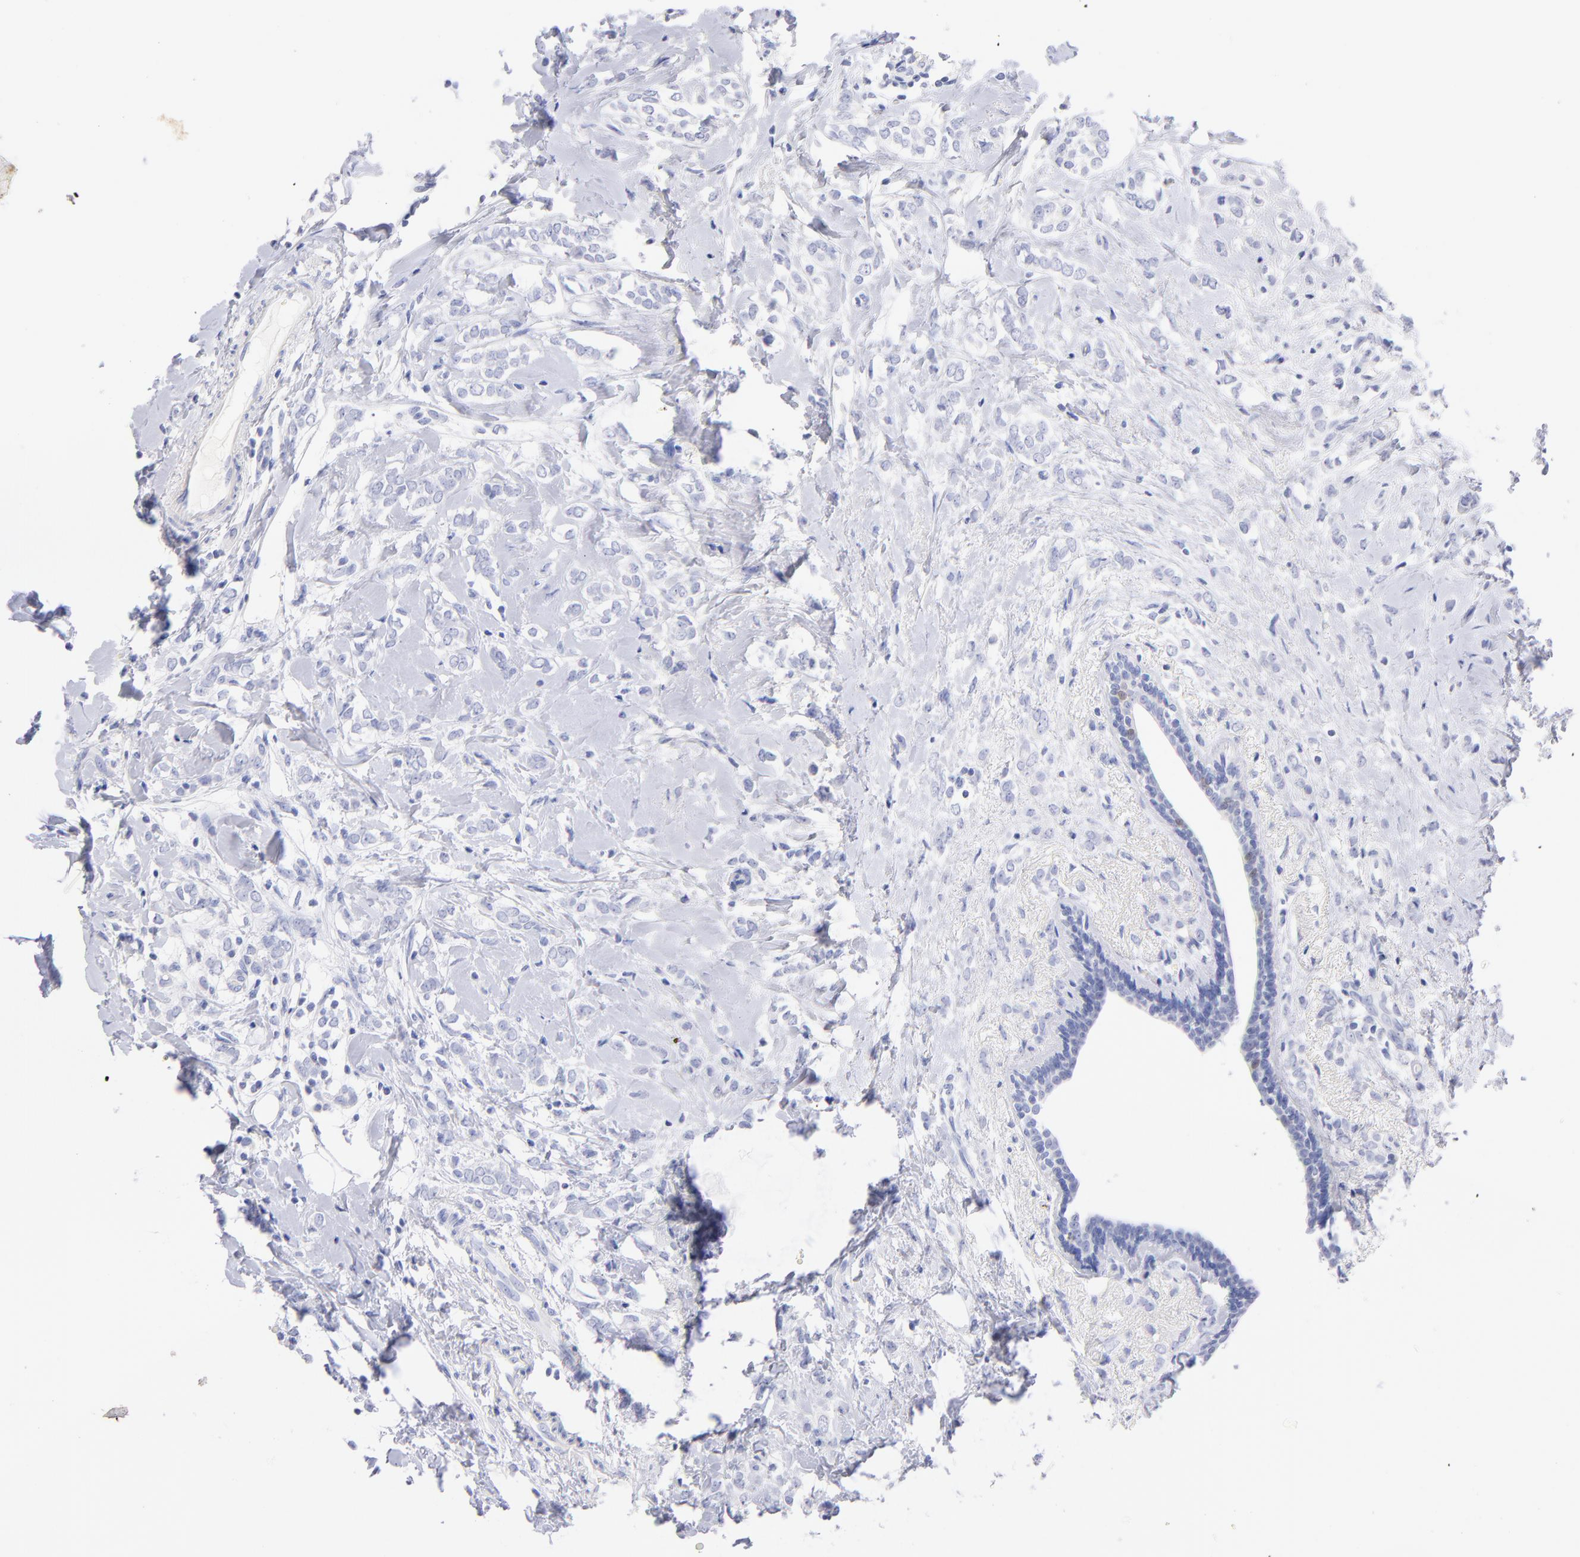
{"staining": {"intensity": "negative", "quantity": "none", "location": "none"}, "tissue": "breast cancer", "cell_type": "Tumor cells", "image_type": "cancer", "snomed": [{"axis": "morphology", "description": "Normal tissue, NOS"}, {"axis": "morphology", "description": "Lobular carcinoma"}, {"axis": "topography", "description": "Breast"}], "caption": "Tumor cells show no significant positivity in breast lobular carcinoma. (Stains: DAB immunohistochemistry (IHC) with hematoxylin counter stain, Microscopy: brightfield microscopy at high magnification).", "gene": "SCGN", "patient": {"sex": "female", "age": 47}}